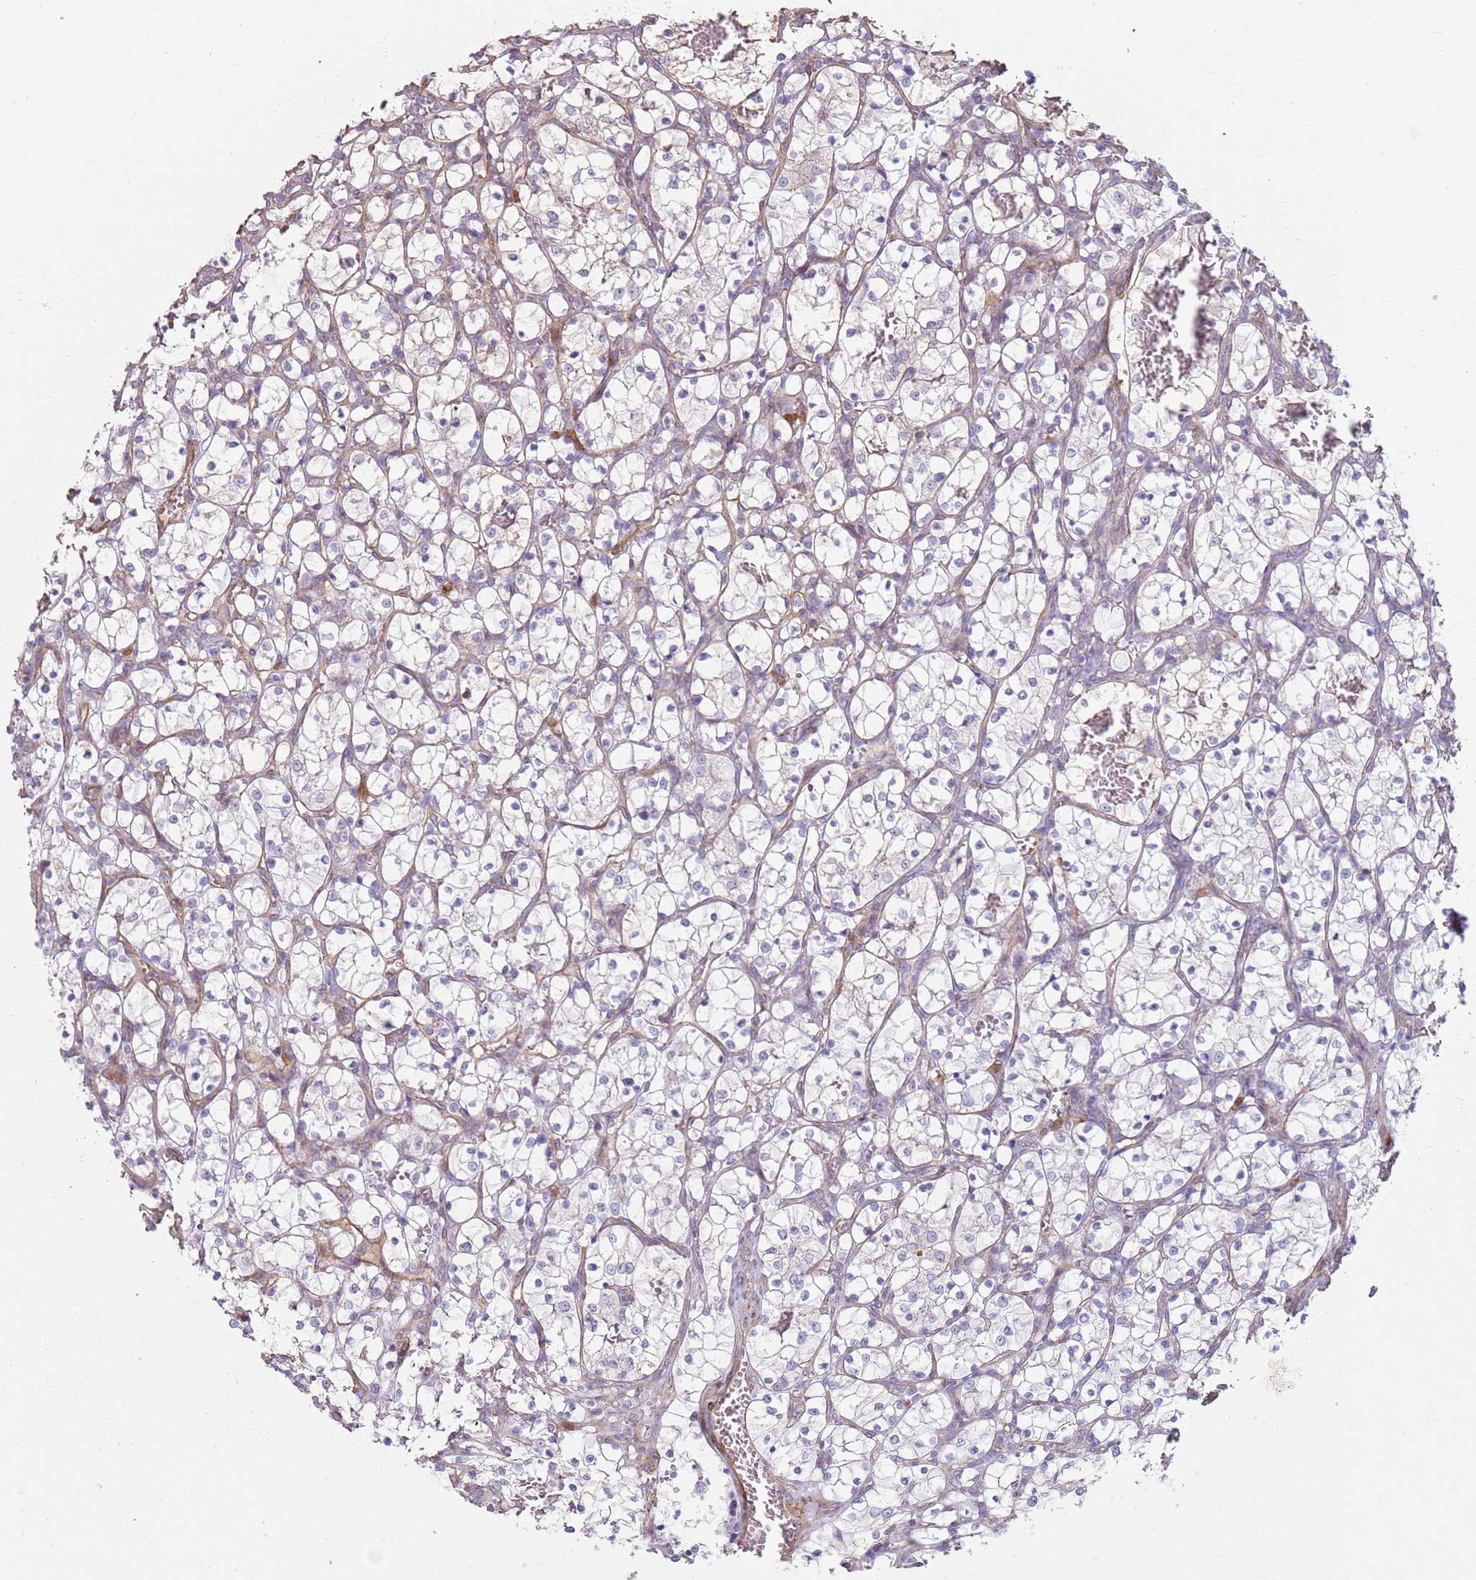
{"staining": {"intensity": "negative", "quantity": "none", "location": "none"}, "tissue": "renal cancer", "cell_type": "Tumor cells", "image_type": "cancer", "snomed": [{"axis": "morphology", "description": "Adenocarcinoma, NOS"}, {"axis": "topography", "description": "Kidney"}], "caption": "The photomicrograph exhibits no staining of tumor cells in renal cancer.", "gene": "PHLPP2", "patient": {"sex": "female", "age": 69}}